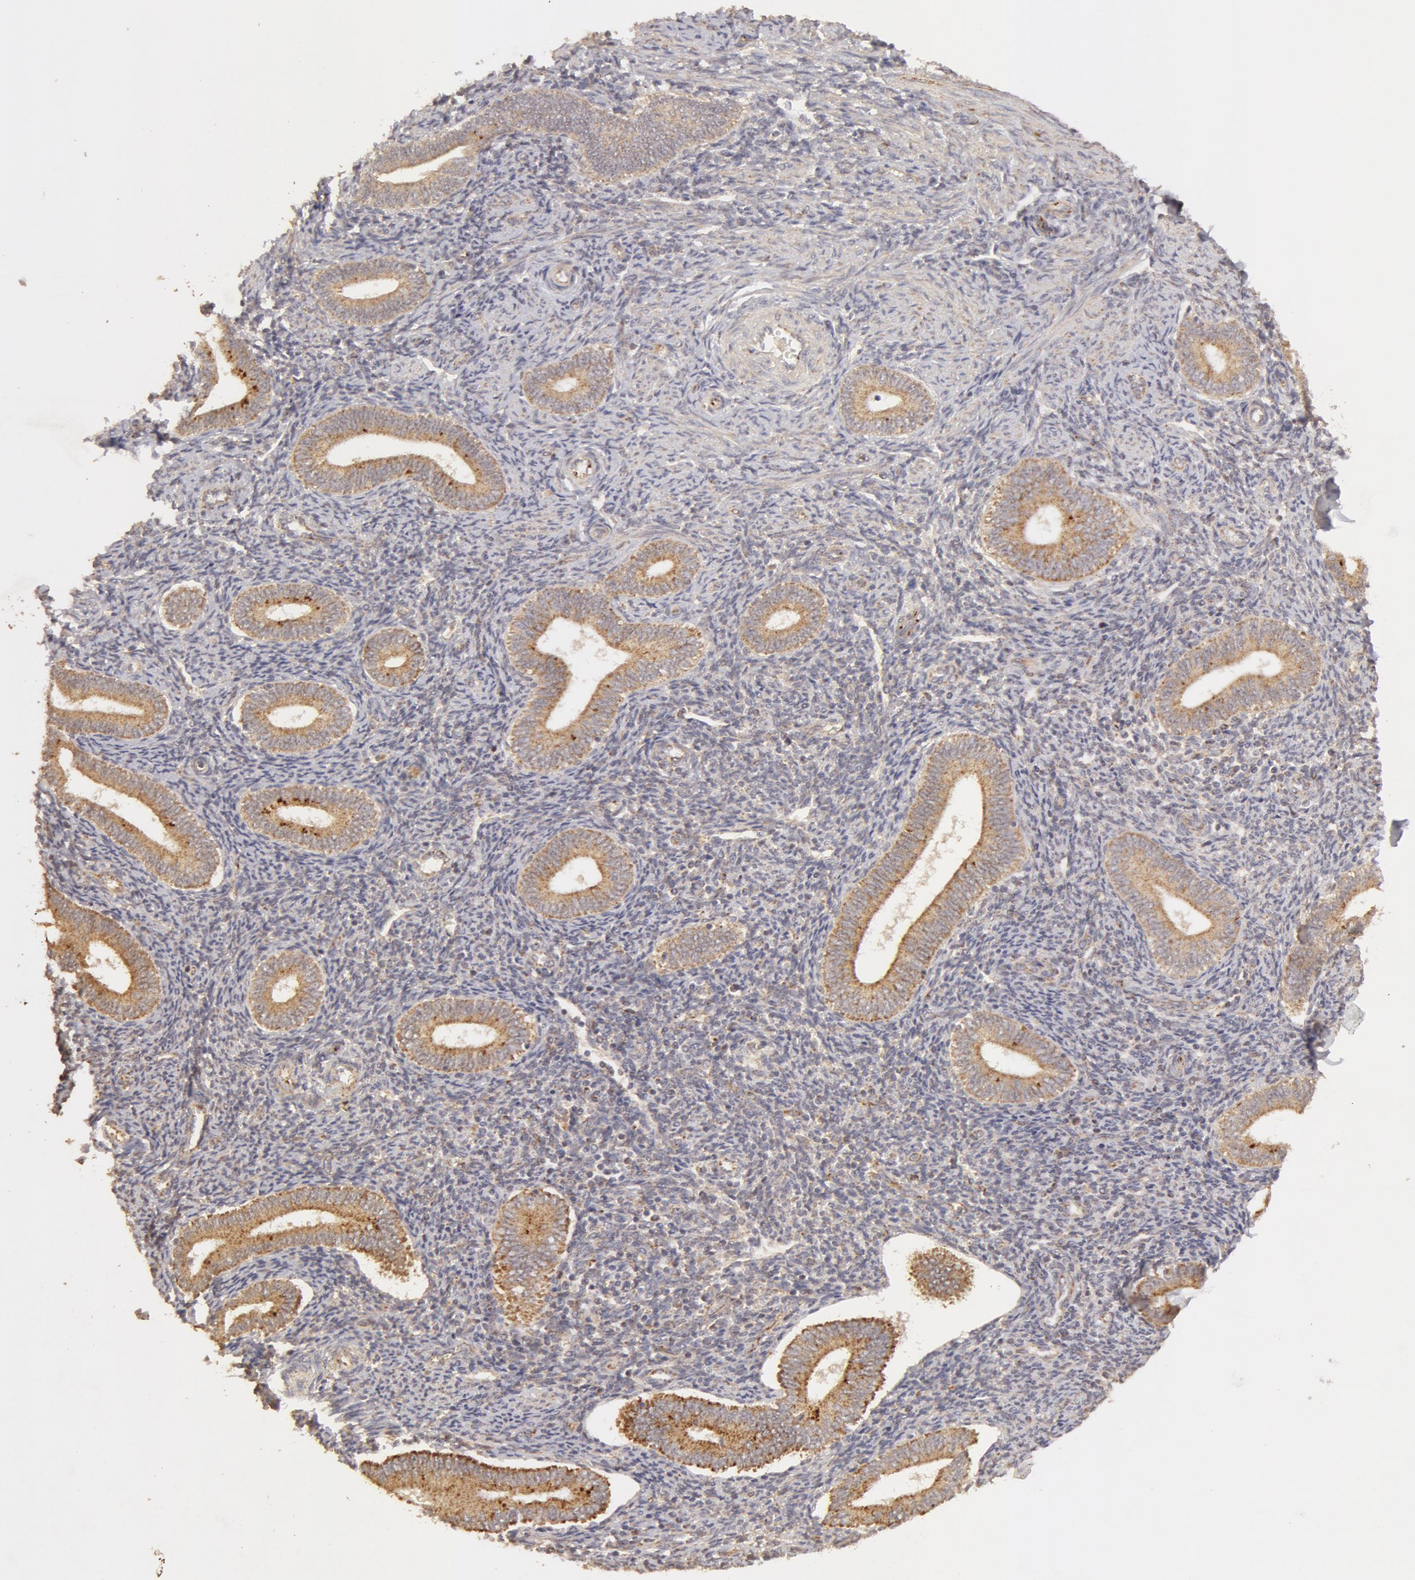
{"staining": {"intensity": "negative", "quantity": "none", "location": "none"}, "tissue": "endometrium", "cell_type": "Cells in endometrial stroma", "image_type": "normal", "snomed": [{"axis": "morphology", "description": "Normal tissue, NOS"}, {"axis": "topography", "description": "Endometrium"}], "caption": "This is an IHC micrograph of unremarkable endometrium. There is no positivity in cells in endometrial stroma.", "gene": "ADPRH", "patient": {"sex": "female", "age": 35}}